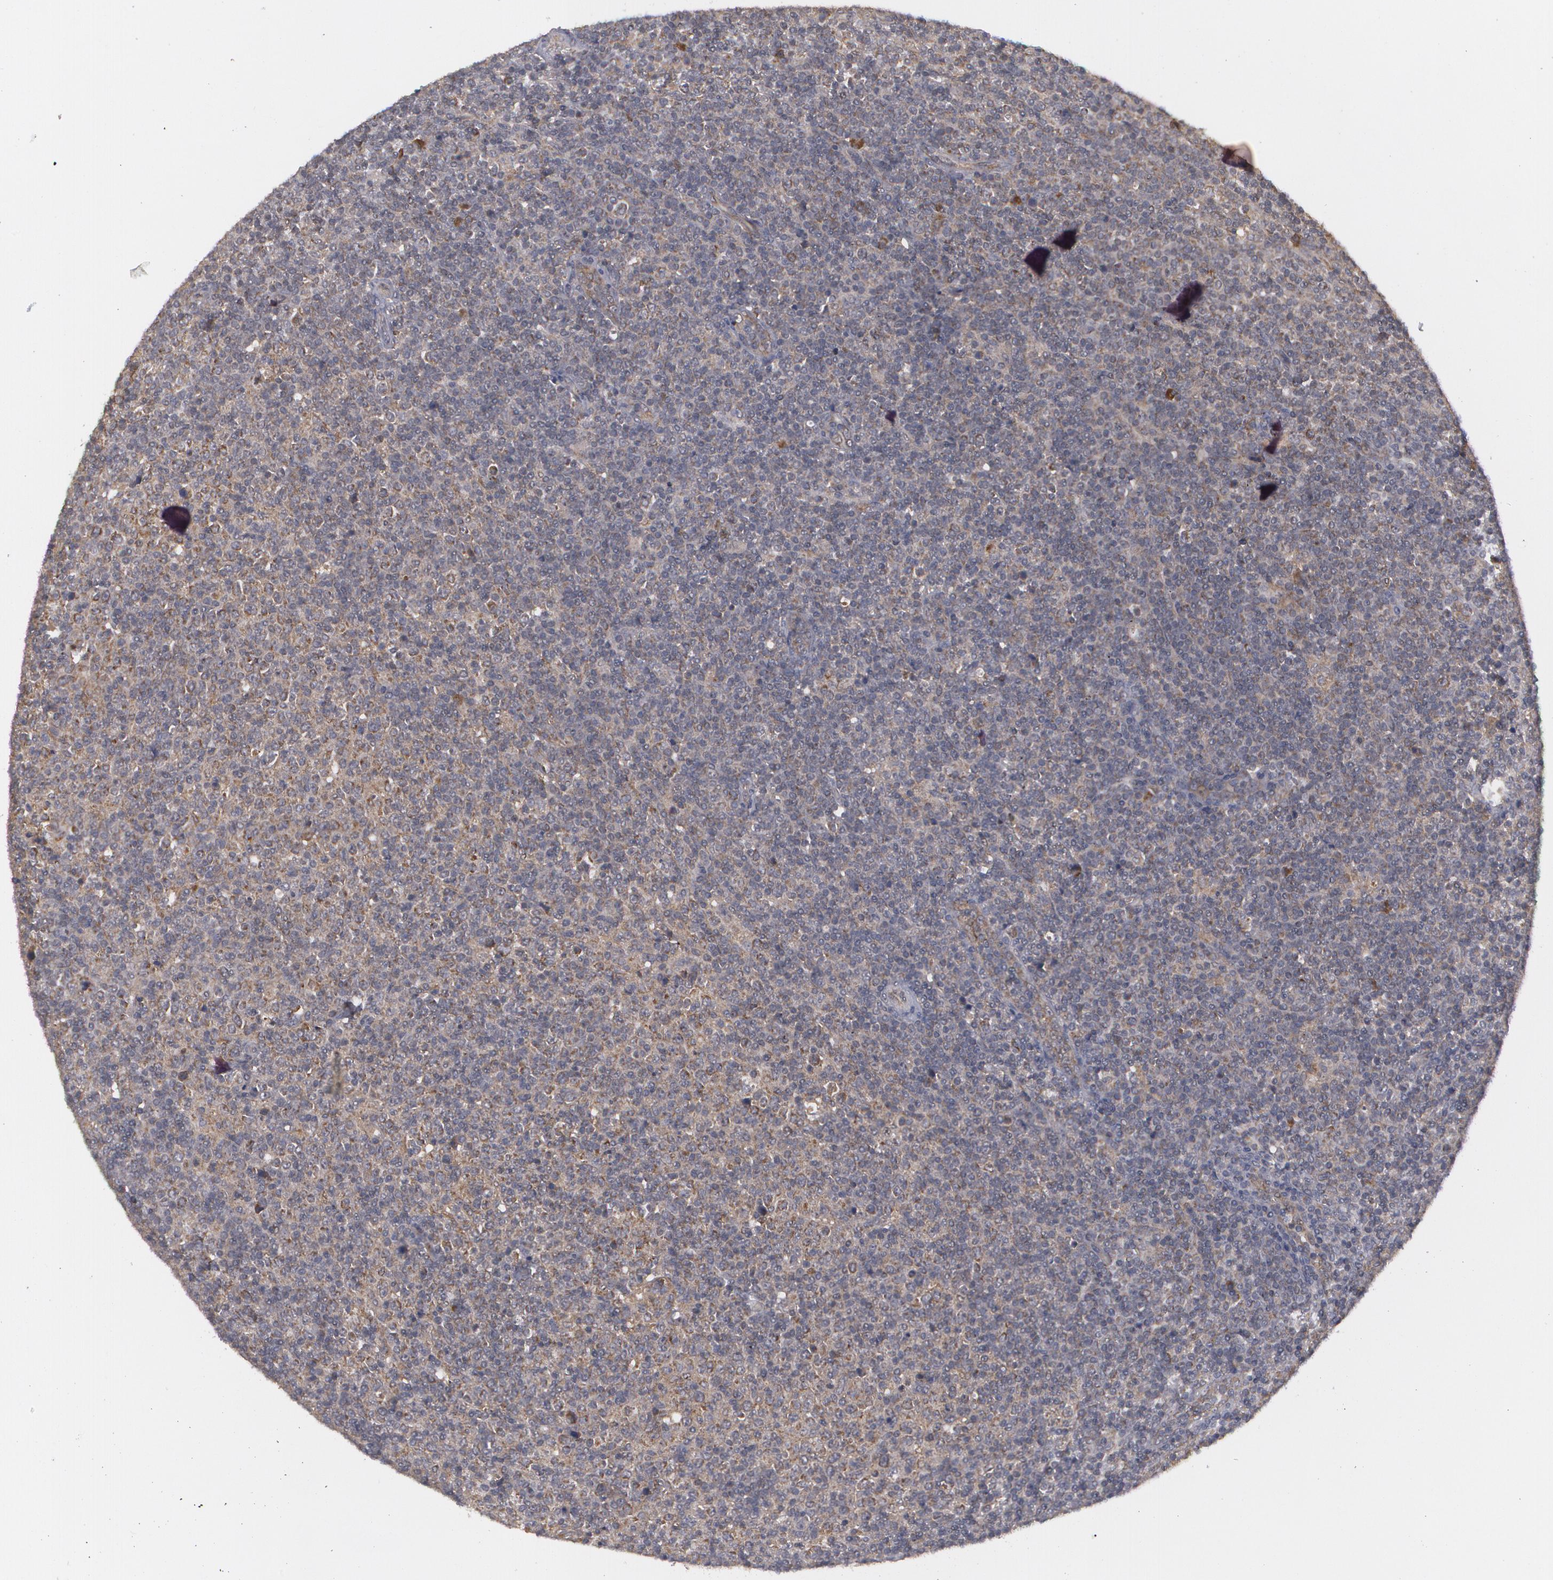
{"staining": {"intensity": "moderate", "quantity": "<25%", "location": "cytoplasmic/membranous"}, "tissue": "lymphoma", "cell_type": "Tumor cells", "image_type": "cancer", "snomed": [{"axis": "morphology", "description": "Malignant lymphoma, non-Hodgkin's type, Low grade"}, {"axis": "topography", "description": "Lymph node"}], "caption": "Protein staining displays moderate cytoplasmic/membranous expression in approximately <25% of tumor cells in low-grade malignant lymphoma, non-Hodgkin's type.", "gene": "BMP6", "patient": {"sex": "male", "age": 70}}